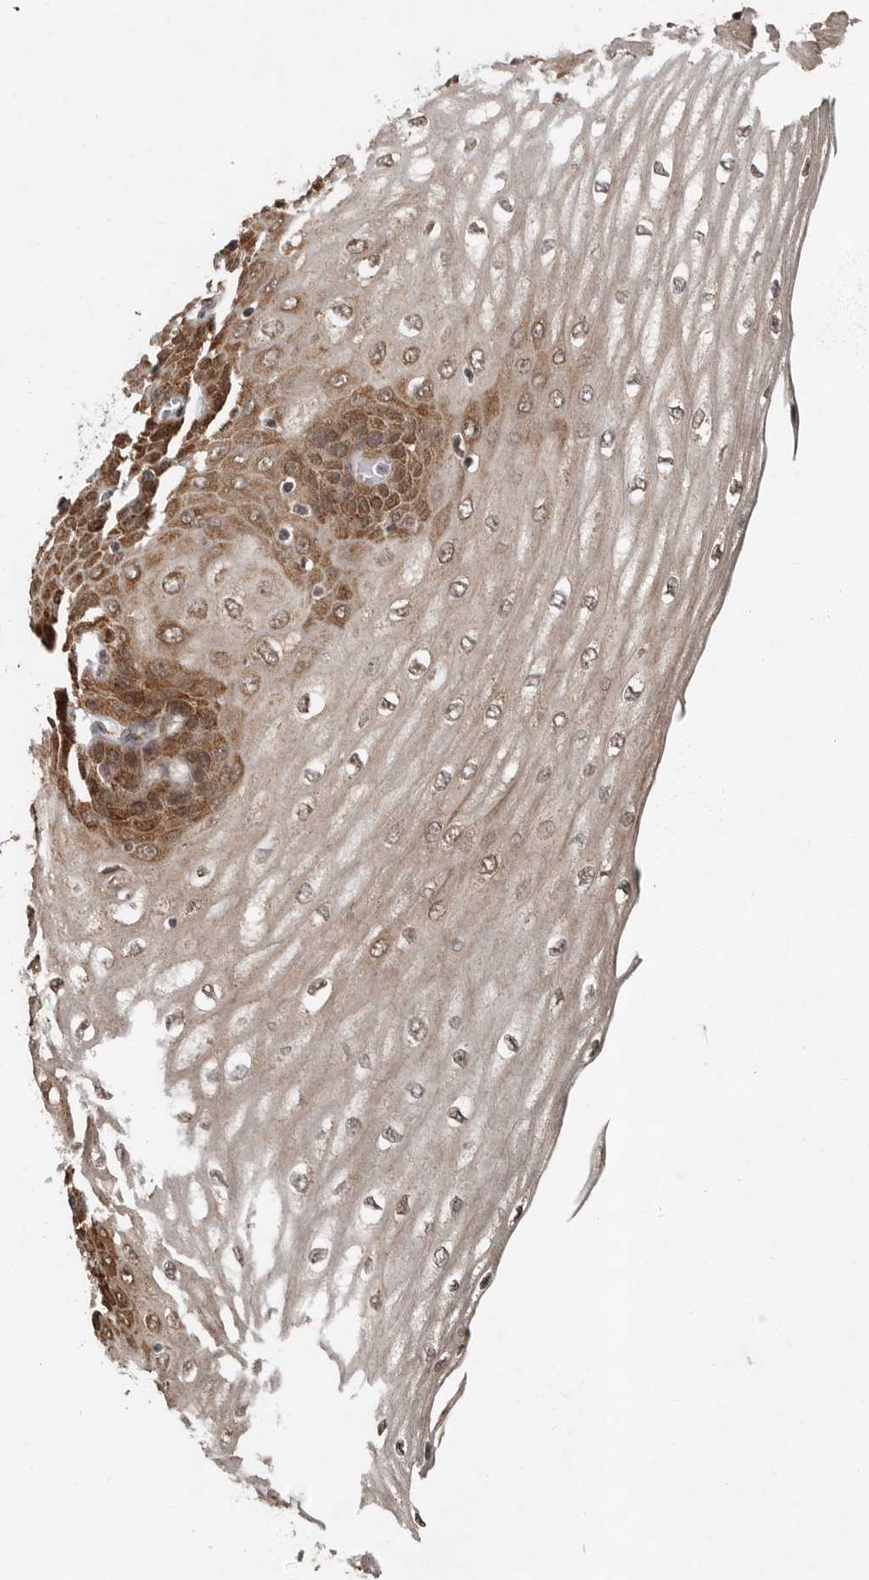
{"staining": {"intensity": "moderate", "quantity": ">75%", "location": "cytoplasmic/membranous,nuclear"}, "tissue": "esophagus", "cell_type": "Squamous epithelial cells", "image_type": "normal", "snomed": [{"axis": "morphology", "description": "Normal tissue, NOS"}, {"axis": "topography", "description": "Esophagus"}], "caption": "A high-resolution photomicrograph shows immunohistochemistry staining of benign esophagus, which shows moderate cytoplasmic/membranous,nuclear staining in approximately >75% of squamous epithelial cells.", "gene": "LRGUK", "patient": {"sex": "male", "age": 60}}